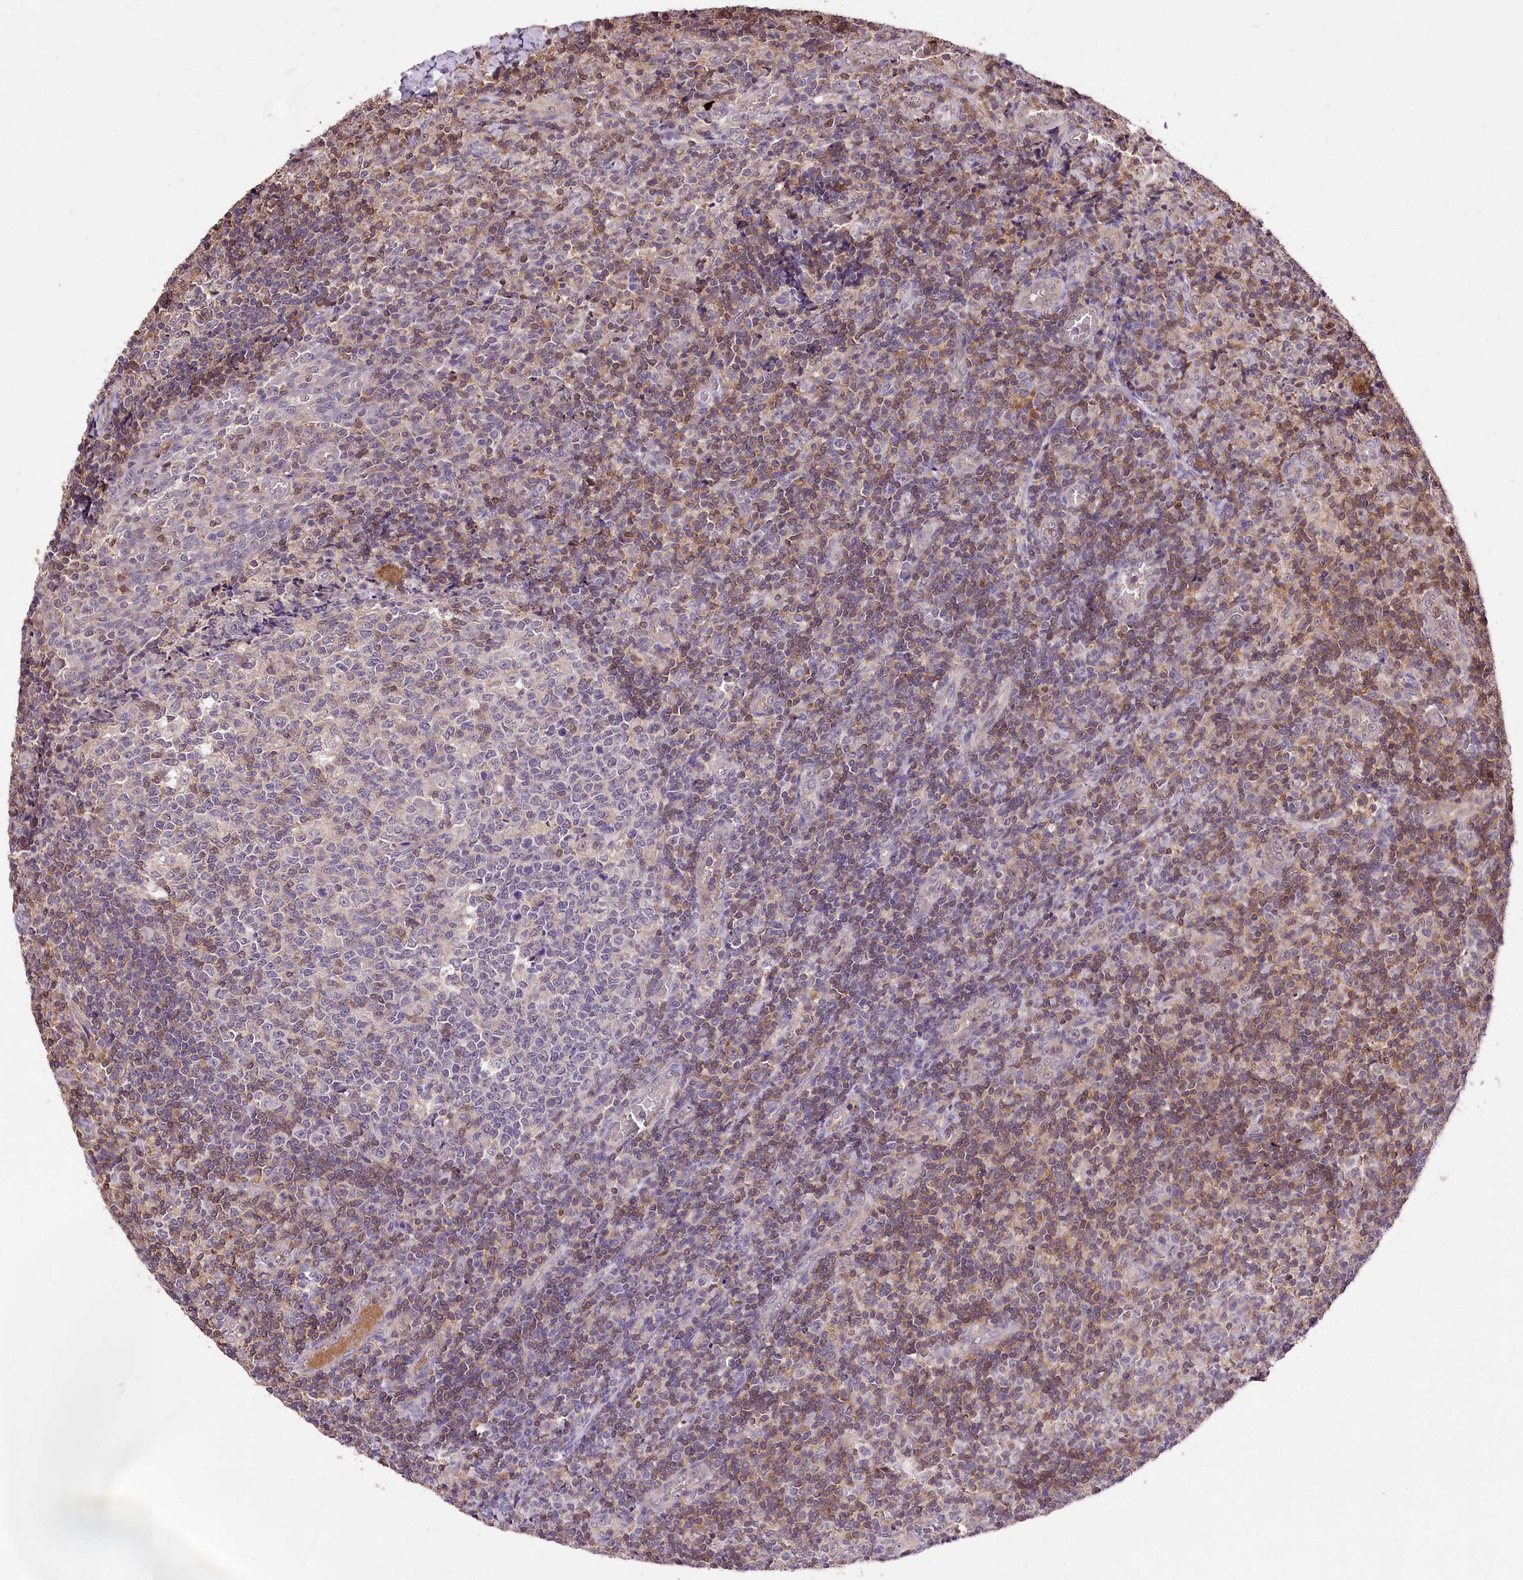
{"staining": {"intensity": "weak", "quantity": "25%-75%", "location": "nuclear"}, "tissue": "tonsil", "cell_type": "Germinal center cells", "image_type": "normal", "snomed": [{"axis": "morphology", "description": "Normal tissue, NOS"}, {"axis": "topography", "description": "Tonsil"}], "caption": "DAB (3,3'-diaminobenzidine) immunohistochemical staining of normal human tonsil shows weak nuclear protein expression in approximately 25%-75% of germinal center cells.", "gene": "SERGEF", "patient": {"sex": "female", "age": 19}}